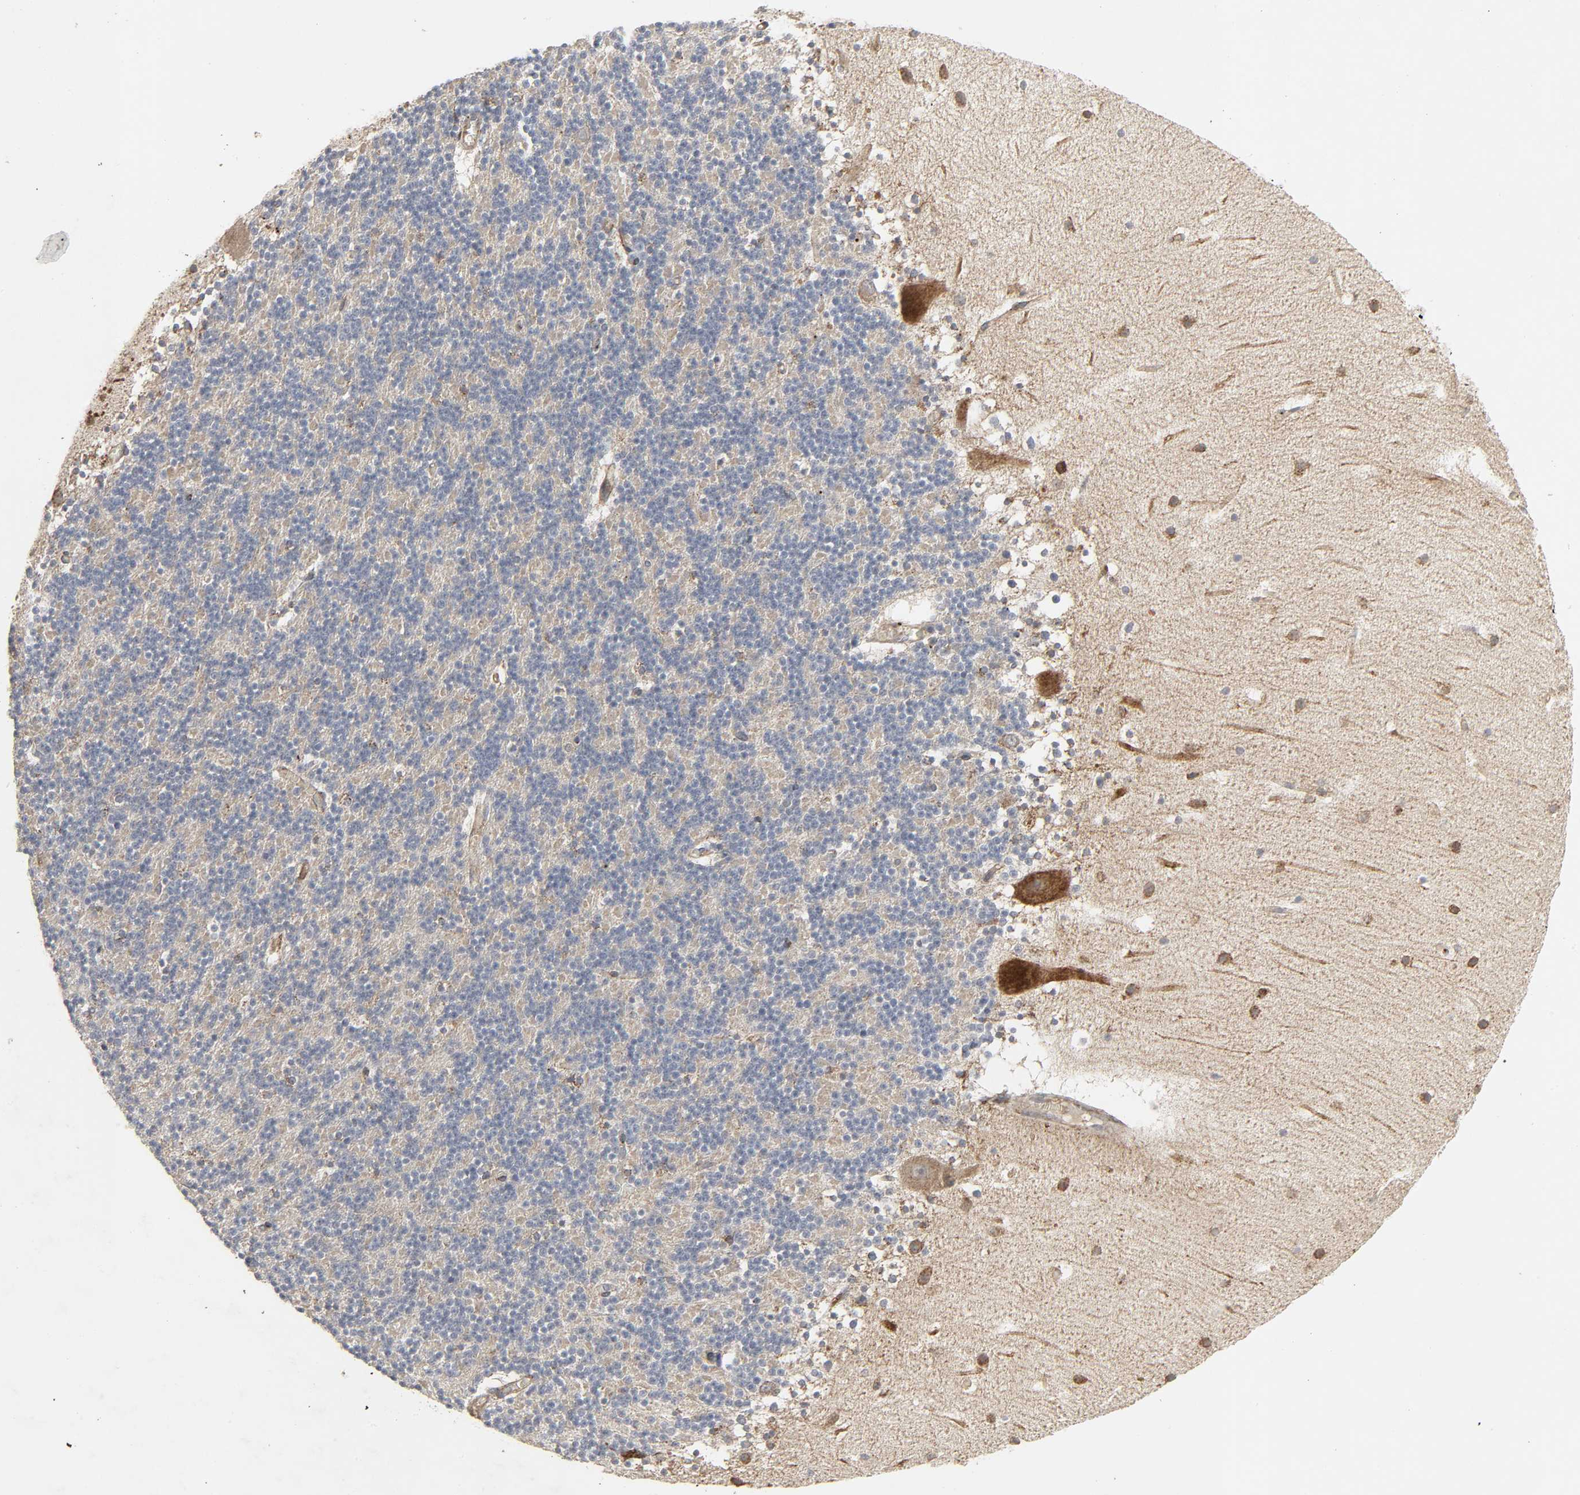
{"staining": {"intensity": "weak", "quantity": ">75%", "location": "cytoplasmic/membranous"}, "tissue": "cerebellum", "cell_type": "Cells in granular layer", "image_type": "normal", "snomed": [{"axis": "morphology", "description": "Normal tissue, NOS"}, {"axis": "topography", "description": "Cerebellum"}], "caption": "Immunohistochemistry micrograph of benign cerebellum: human cerebellum stained using immunohistochemistry (IHC) exhibits low levels of weak protein expression localized specifically in the cytoplasmic/membranous of cells in granular layer, appearing as a cytoplasmic/membranous brown color.", "gene": "ADCY4", "patient": {"sex": "male", "age": 45}}